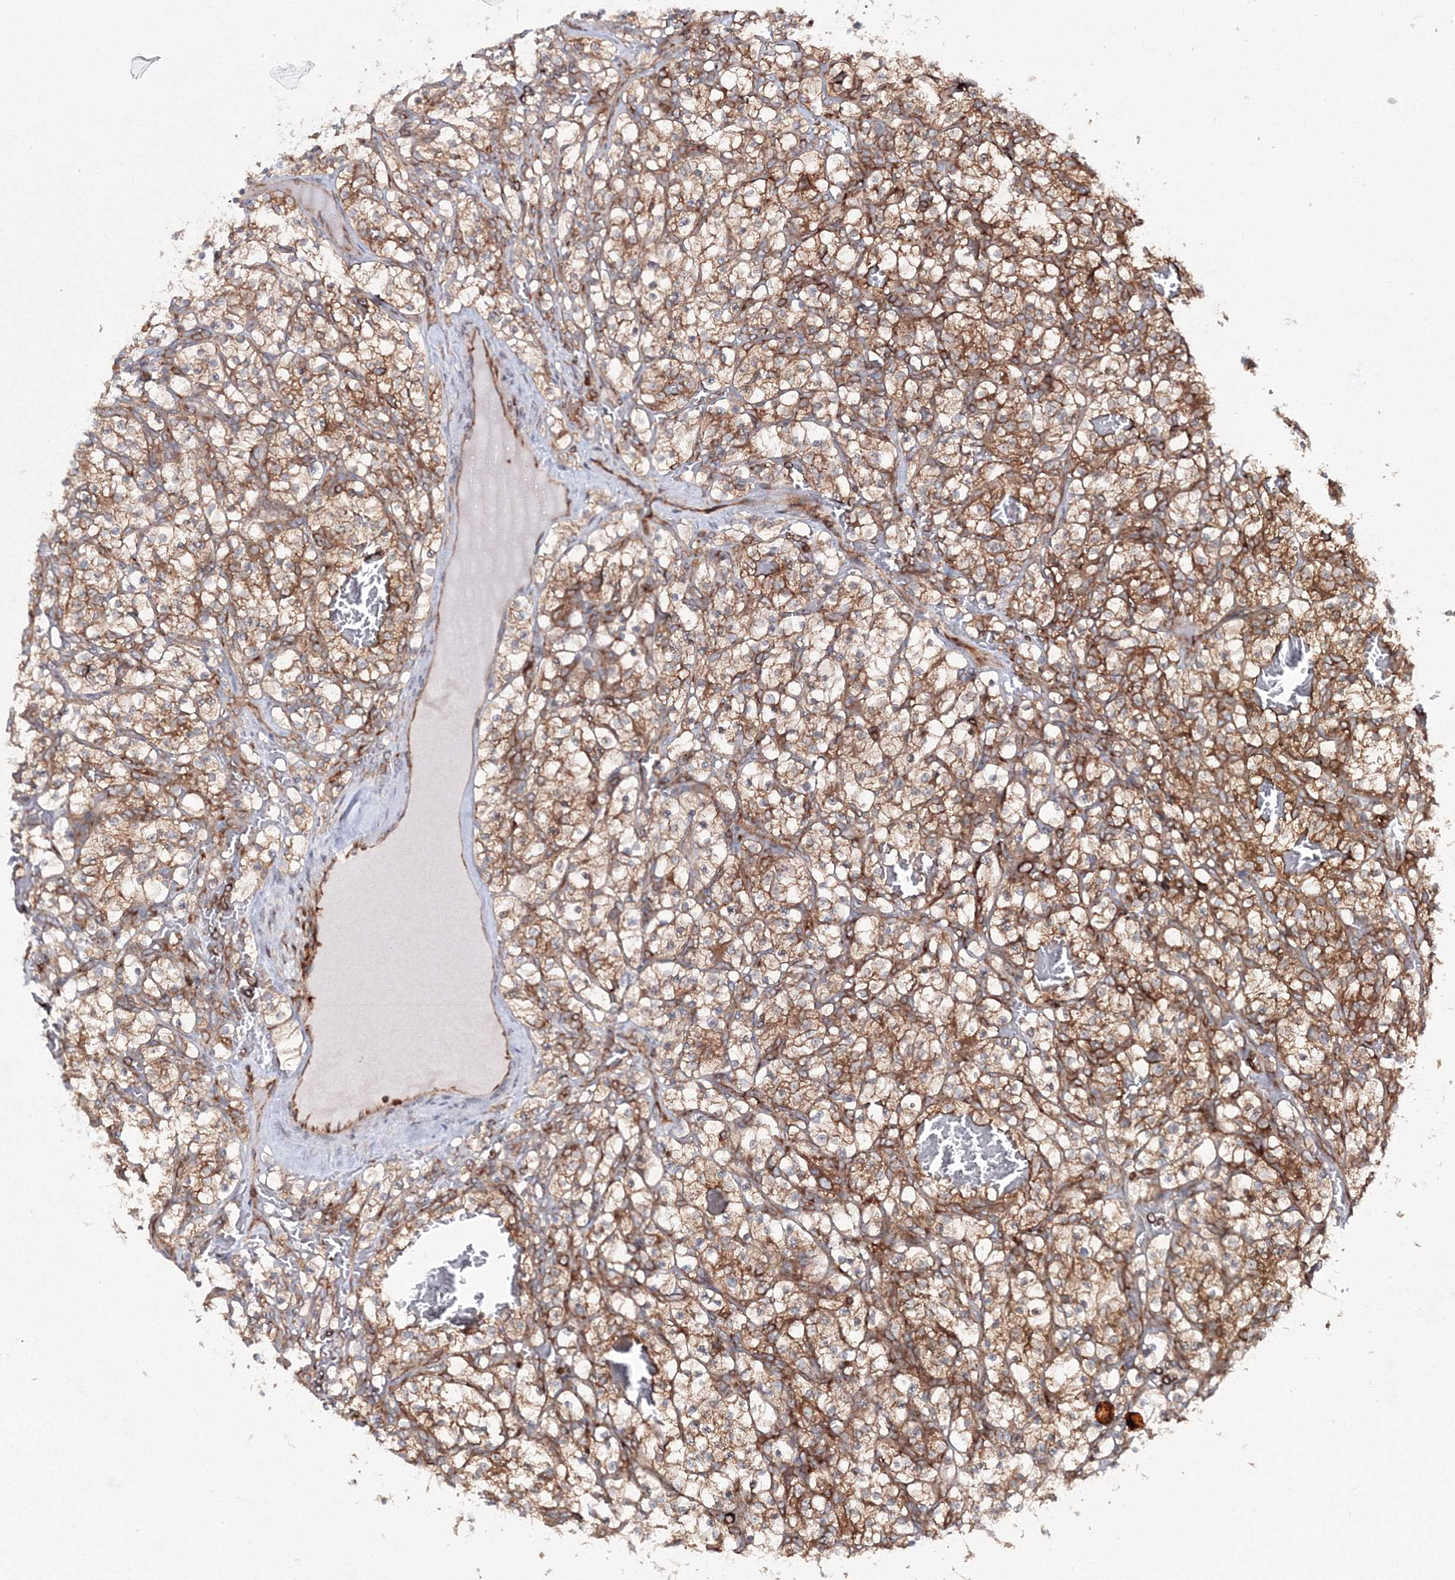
{"staining": {"intensity": "moderate", "quantity": ">75%", "location": "cytoplasmic/membranous"}, "tissue": "renal cancer", "cell_type": "Tumor cells", "image_type": "cancer", "snomed": [{"axis": "morphology", "description": "Adenocarcinoma, NOS"}, {"axis": "topography", "description": "Kidney"}], "caption": "Immunohistochemistry staining of renal cancer (adenocarcinoma), which shows medium levels of moderate cytoplasmic/membranous positivity in about >75% of tumor cells indicating moderate cytoplasmic/membranous protein positivity. The staining was performed using DAB (3,3'-diaminobenzidine) (brown) for protein detection and nuclei were counterstained in hematoxylin (blue).", "gene": "HARS1", "patient": {"sex": "female", "age": 57}}